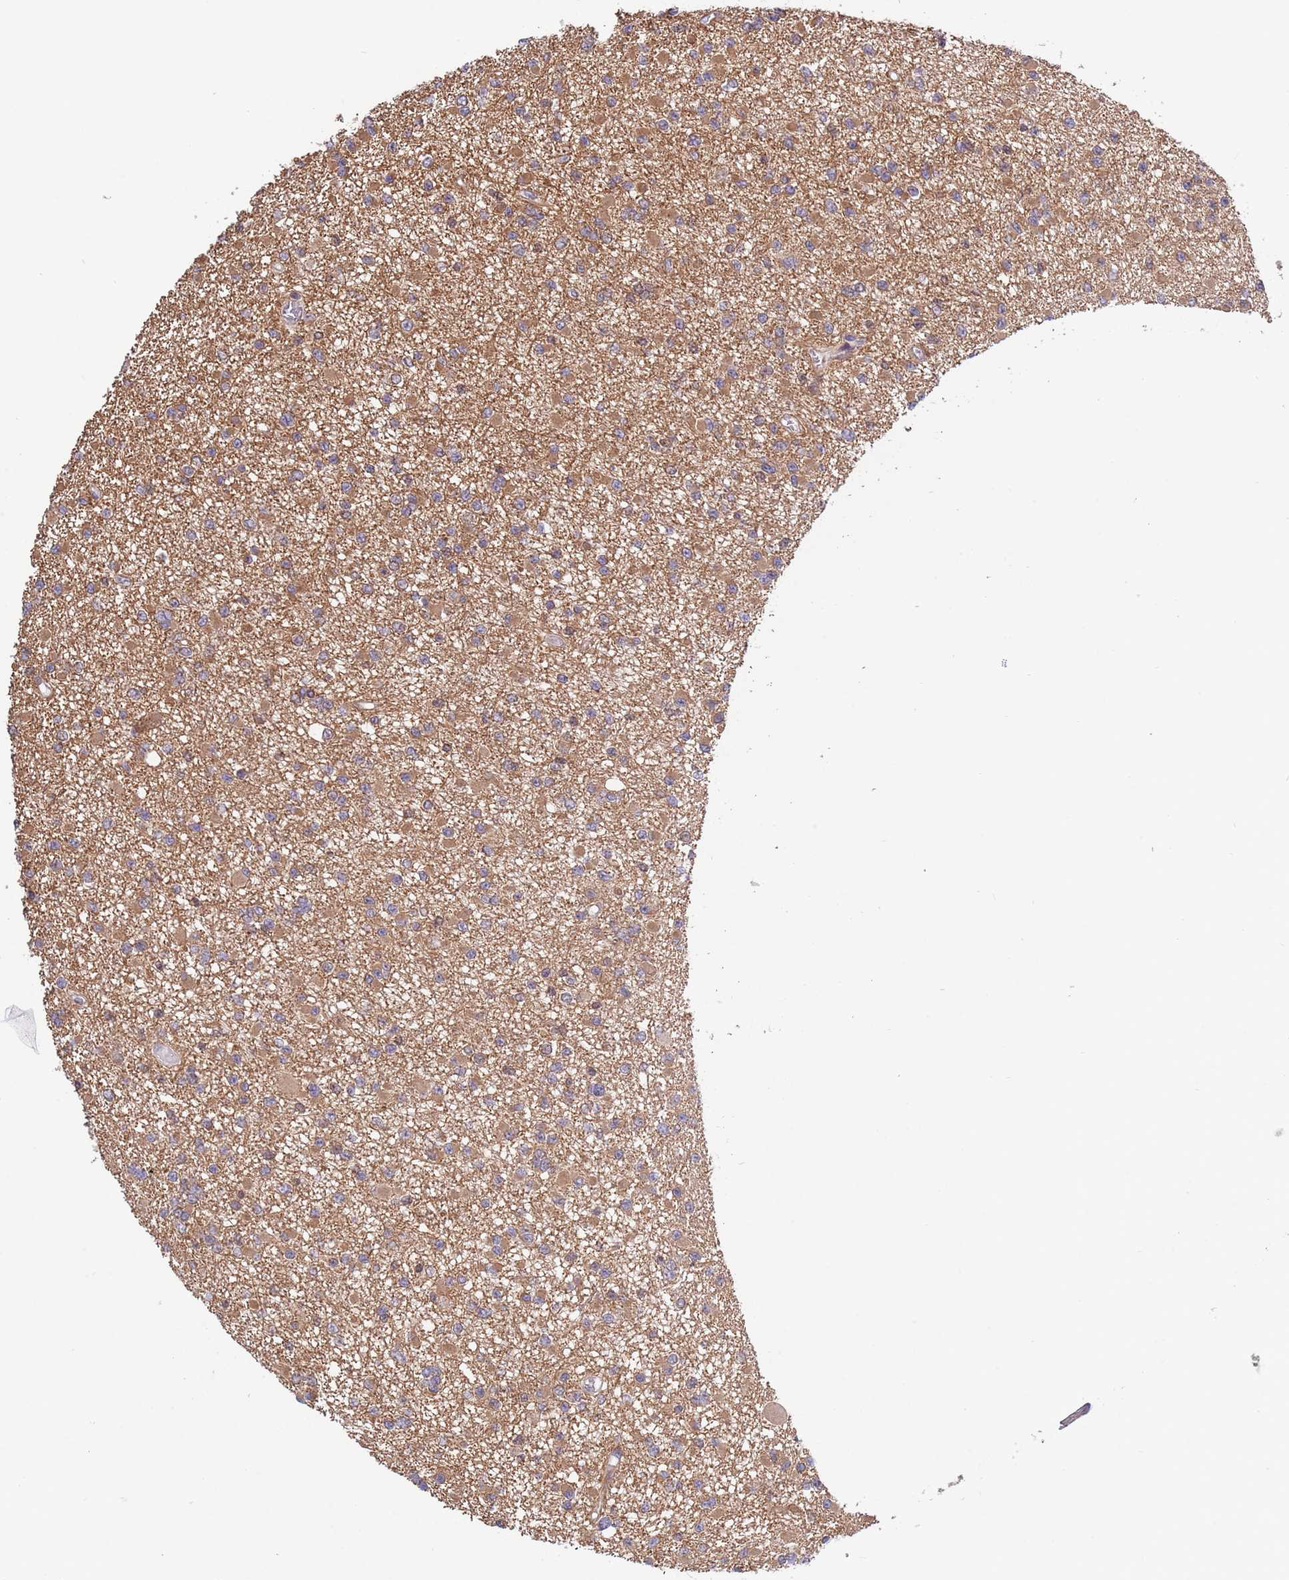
{"staining": {"intensity": "moderate", "quantity": "25%-75%", "location": "cytoplasmic/membranous"}, "tissue": "glioma", "cell_type": "Tumor cells", "image_type": "cancer", "snomed": [{"axis": "morphology", "description": "Glioma, malignant, Low grade"}, {"axis": "topography", "description": "Brain"}], "caption": "Immunohistochemistry (DAB (3,3'-diaminobenzidine)) staining of human malignant glioma (low-grade) exhibits moderate cytoplasmic/membranous protein positivity in about 25%-75% of tumor cells.", "gene": "TBX10", "patient": {"sex": "female", "age": 22}}